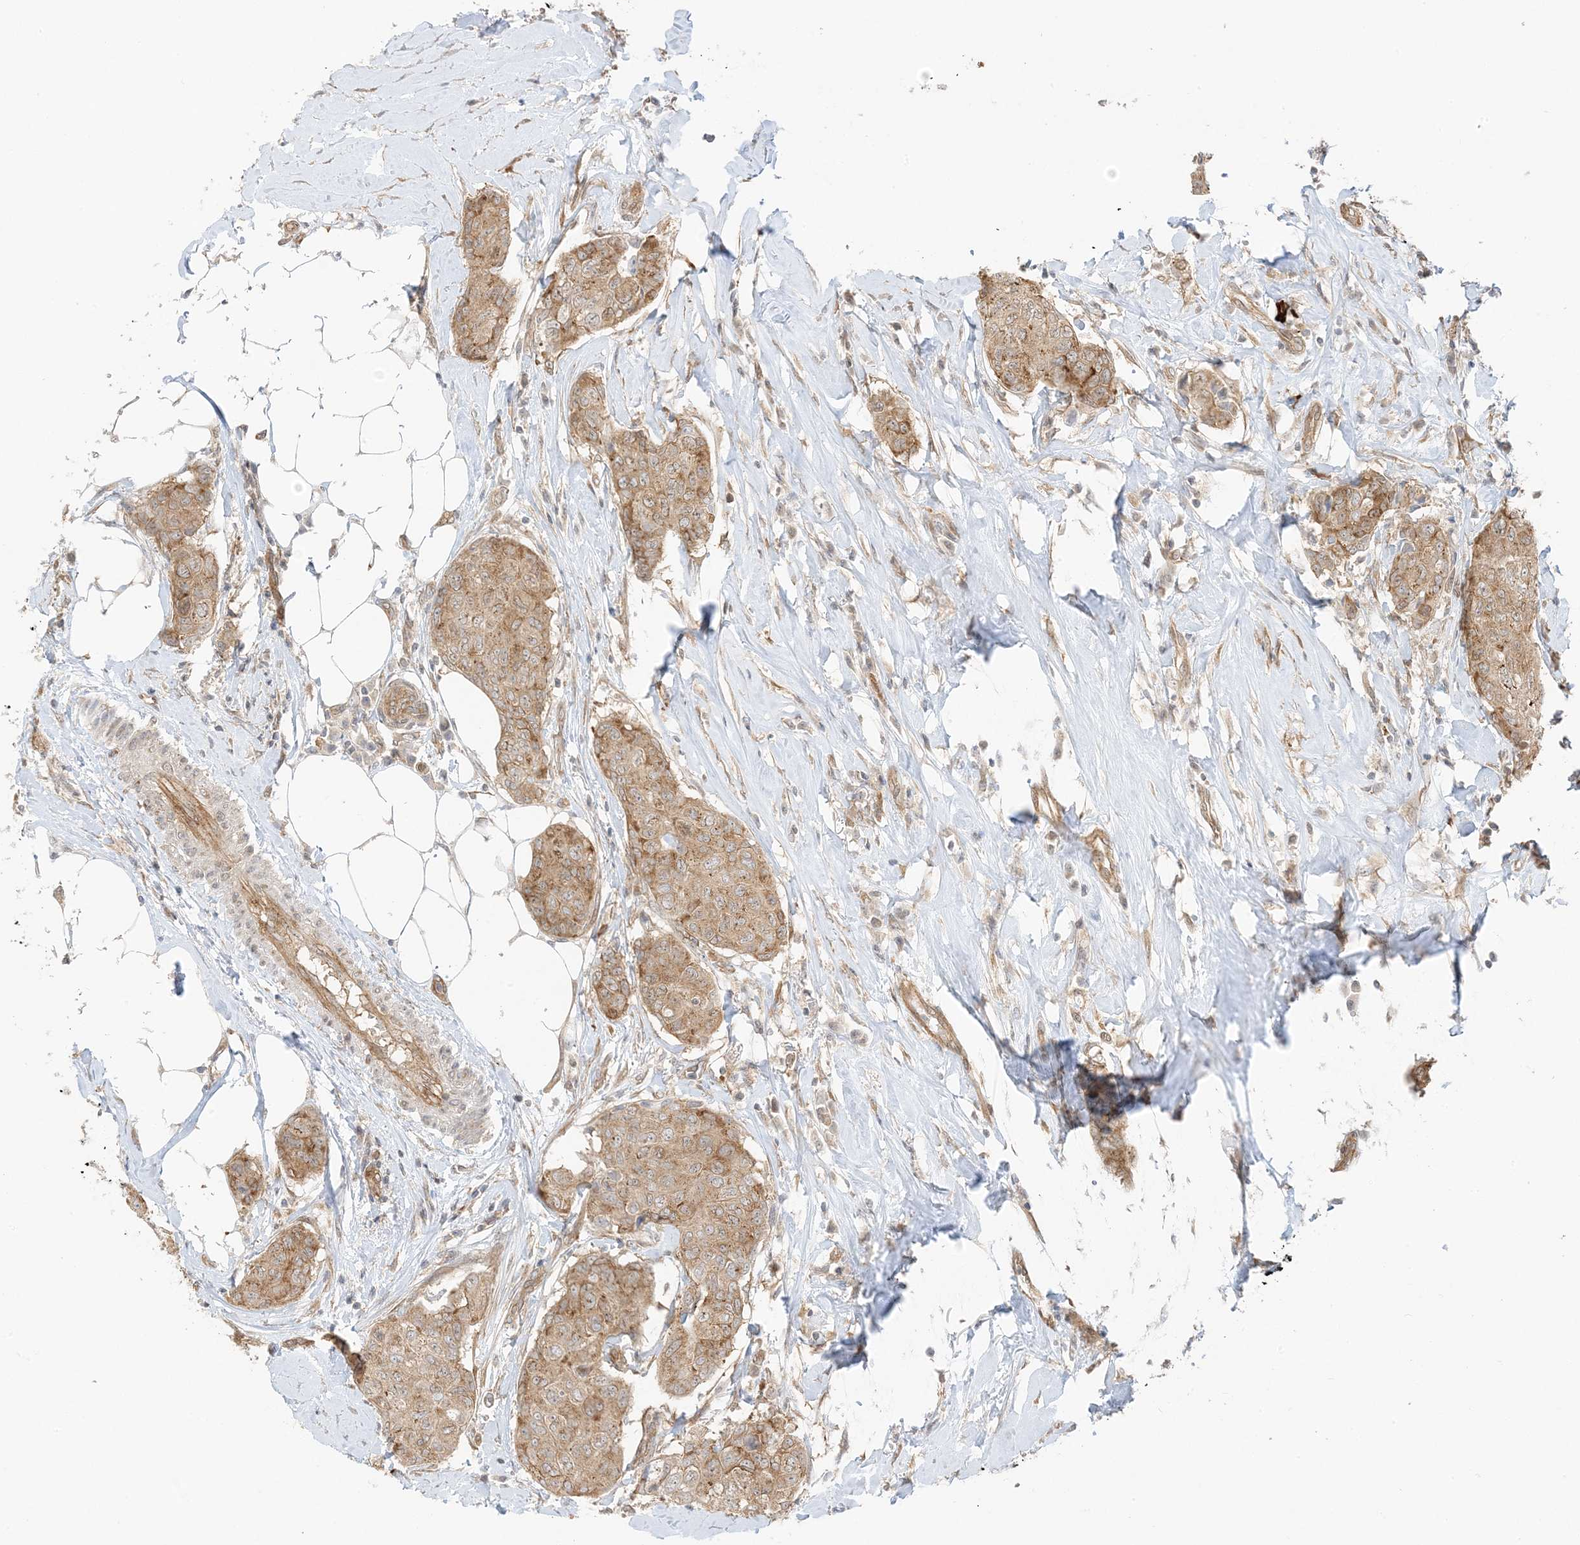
{"staining": {"intensity": "moderate", "quantity": ">75%", "location": "cytoplasmic/membranous"}, "tissue": "breast cancer", "cell_type": "Tumor cells", "image_type": "cancer", "snomed": [{"axis": "morphology", "description": "Duct carcinoma"}, {"axis": "topography", "description": "Breast"}], "caption": "The image demonstrates immunohistochemical staining of breast infiltrating ductal carcinoma. There is moderate cytoplasmic/membranous expression is identified in about >75% of tumor cells.", "gene": "UBAP2L", "patient": {"sex": "female", "age": 80}}